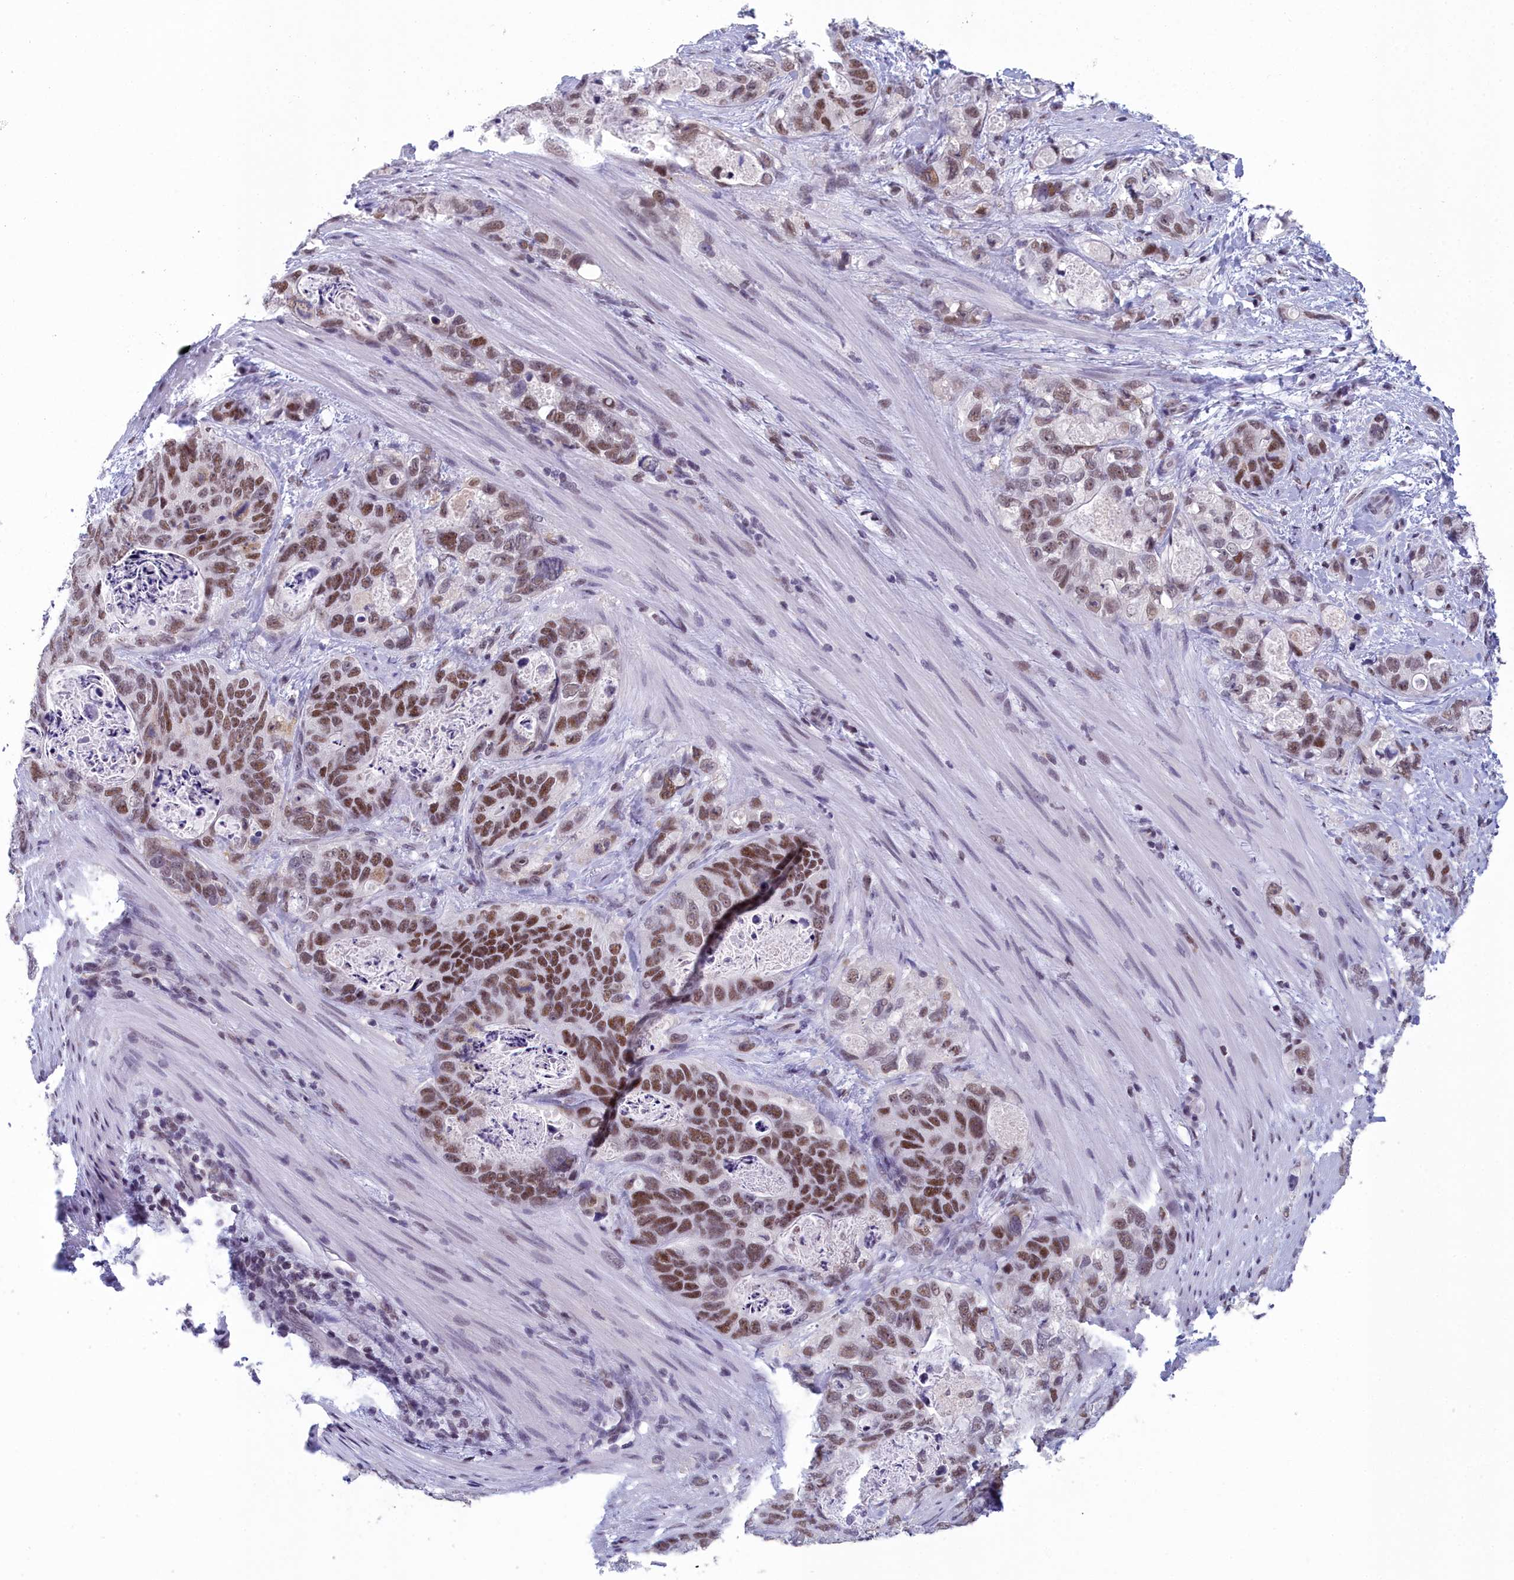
{"staining": {"intensity": "strong", "quantity": ">75%", "location": "nuclear"}, "tissue": "stomach cancer", "cell_type": "Tumor cells", "image_type": "cancer", "snomed": [{"axis": "morphology", "description": "Normal tissue, NOS"}, {"axis": "morphology", "description": "Adenocarcinoma, NOS"}, {"axis": "topography", "description": "Stomach"}], "caption": "High-magnification brightfield microscopy of stomach adenocarcinoma stained with DAB (brown) and counterstained with hematoxylin (blue). tumor cells exhibit strong nuclear staining is appreciated in about>75% of cells.", "gene": "CCDC97", "patient": {"sex": "female", "age": 89}}